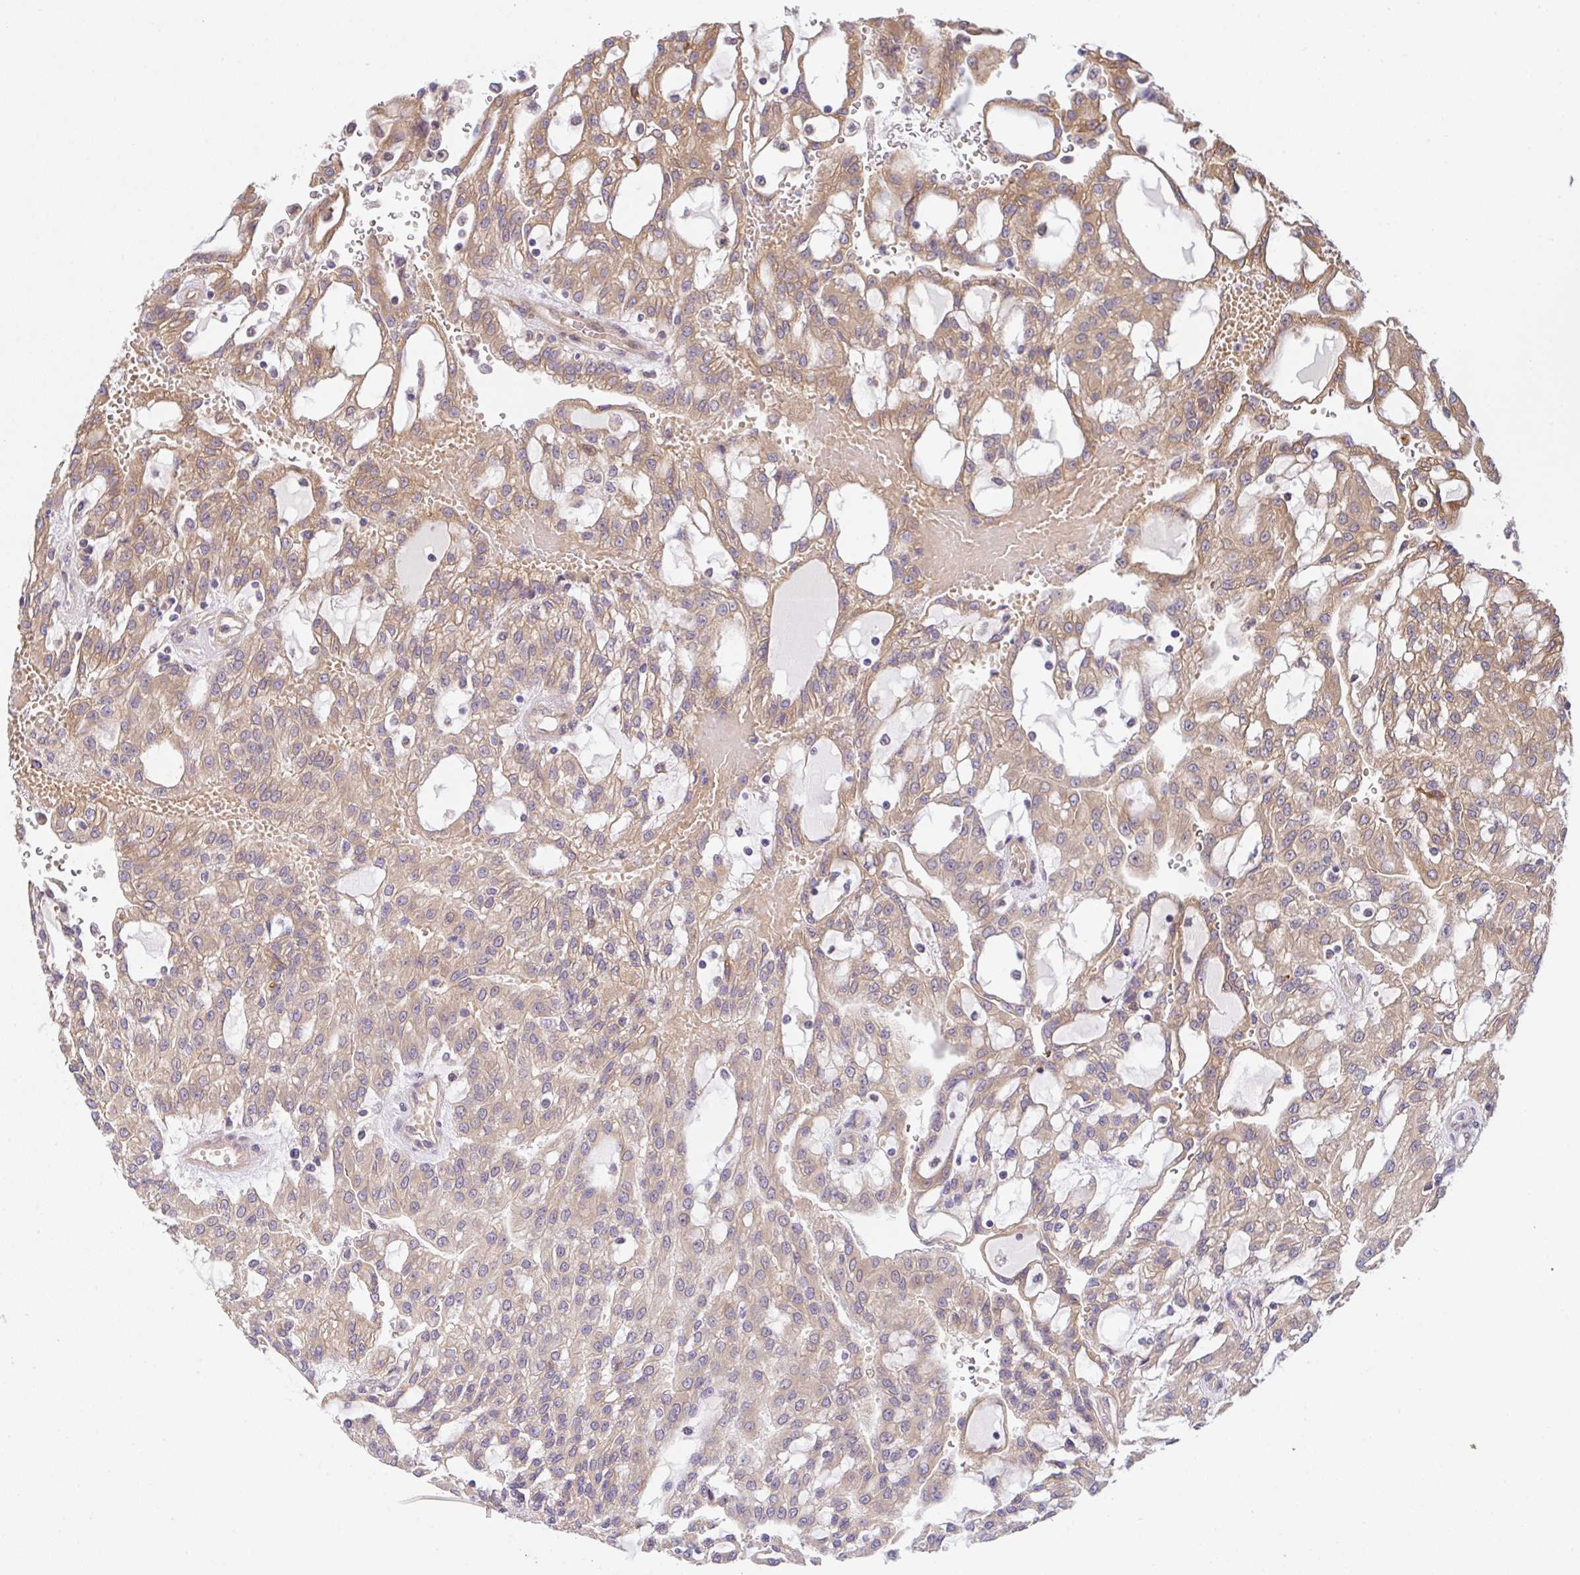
{"staining": {"intensity": "moderate", "quantity": "25%-75%", "location": "cytoplasmic/membranous"}, "tissue": "renal cancer", "cell_type": "Tumor cells", "image_type": "cancer", "snomed": [{"axis": "morphology", "description": "Adenocarcinoma, NOS"}, {"axis": "topography", "description": "Kidney"}], "caption": "A photomicrograph of human renal cancer stained for a protein exhibits moderate cytoplasmic/membranous brown staining in tumor cells. (IHC, brightfield microscopy, high magnification).", "gene": "UBE4A", "patient": {"sex": "male", "age": 63}}